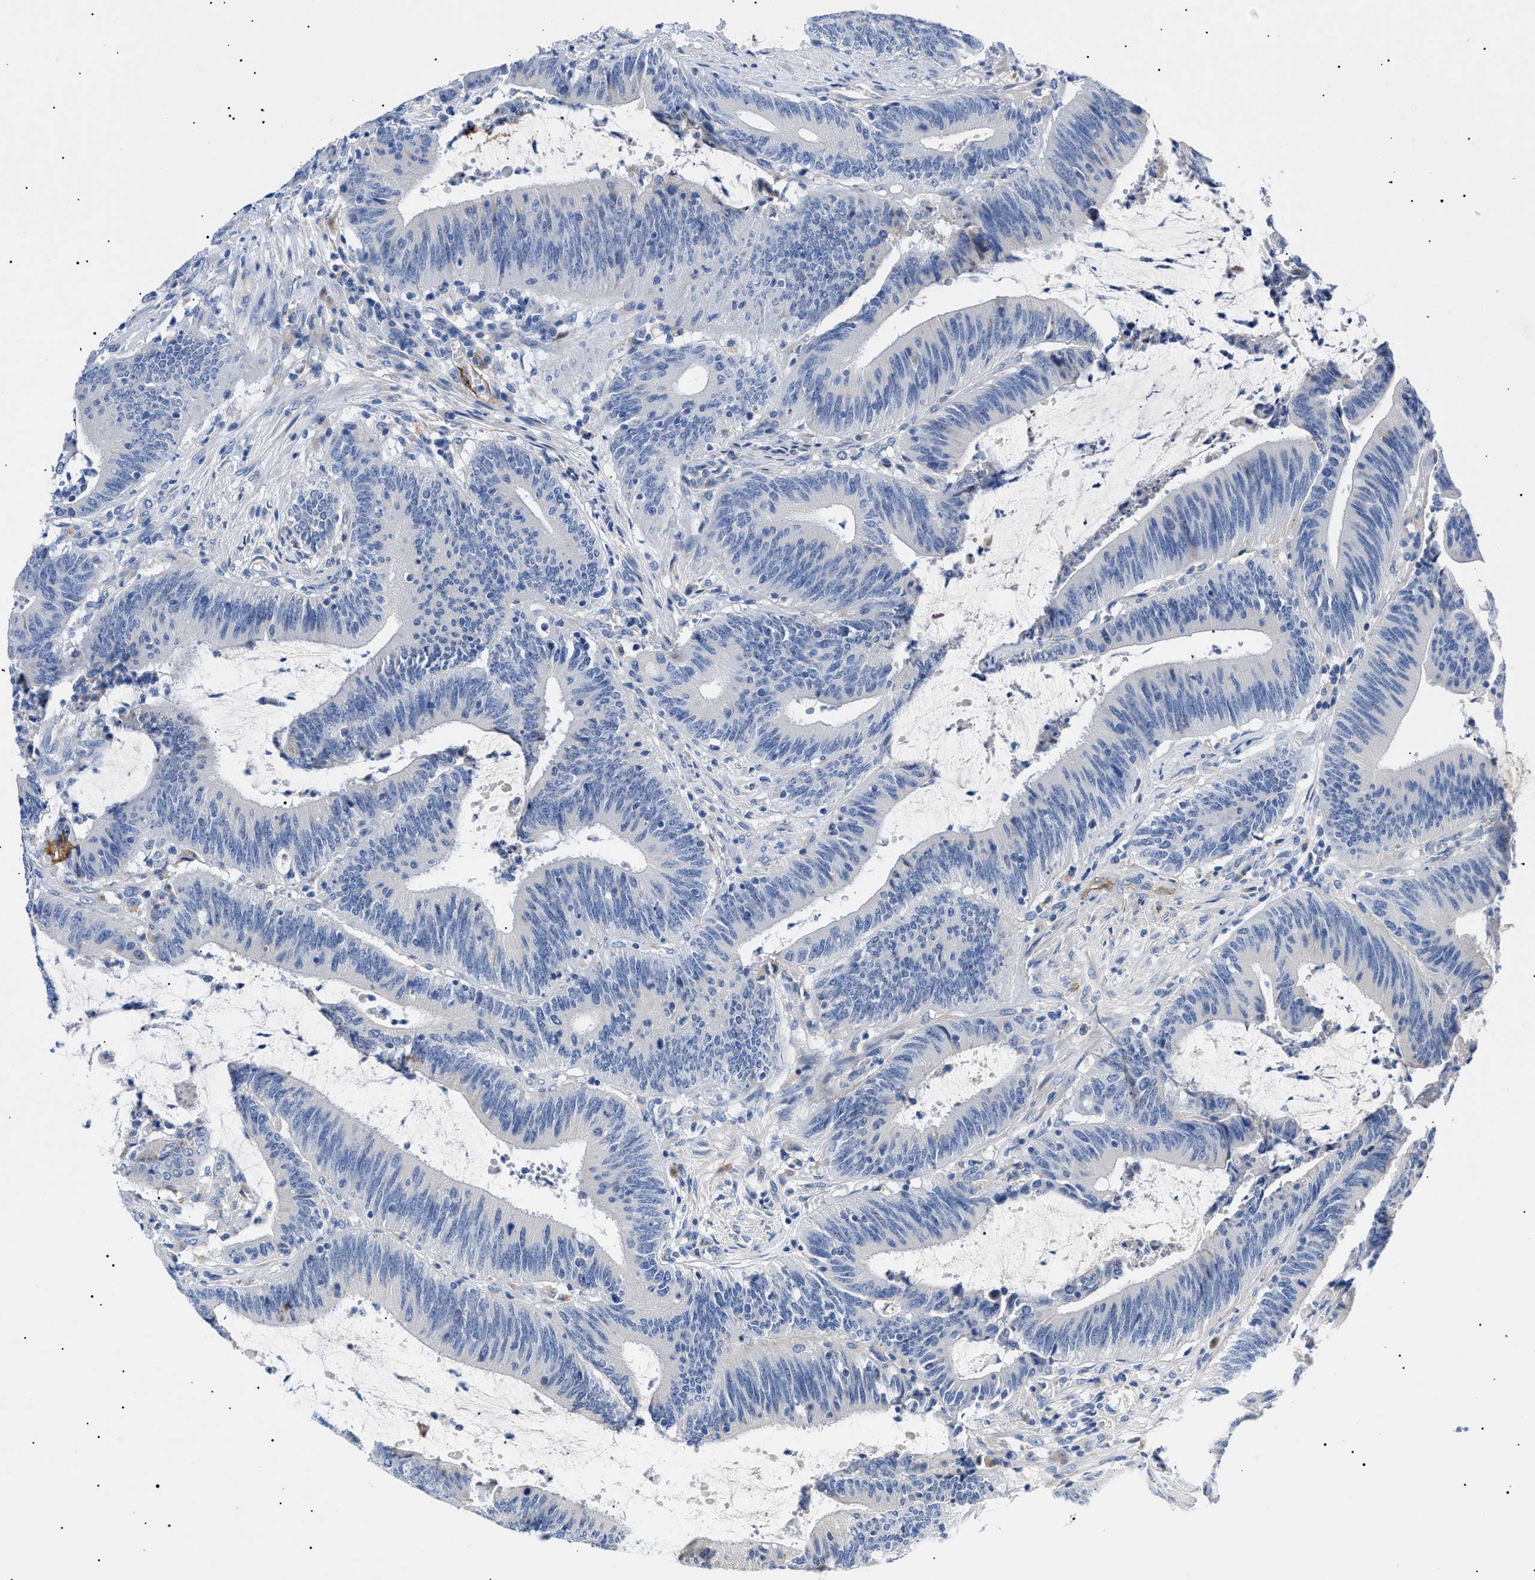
{"staining": {"intensity": "negative", "quantity": "none", "location": "none"}, "tissue": "colorectal cancer", "cell_type": "Tumor cells", "image_type": "cancer", "snomed": [{"axis": "morphology", "description": "Normal tissue, NOS"}, {"axis": "morphology", "description": "Adenocarcinoma, NOS"}, {"axis": "topography", "description": "Rectum"}], "caption": "Histopathology image shows no significant protein expression in tumor cells of colorectal adenocarcinoma.", "gene": "ACKR1", "patient": {"sex": "female", "age": 66}}